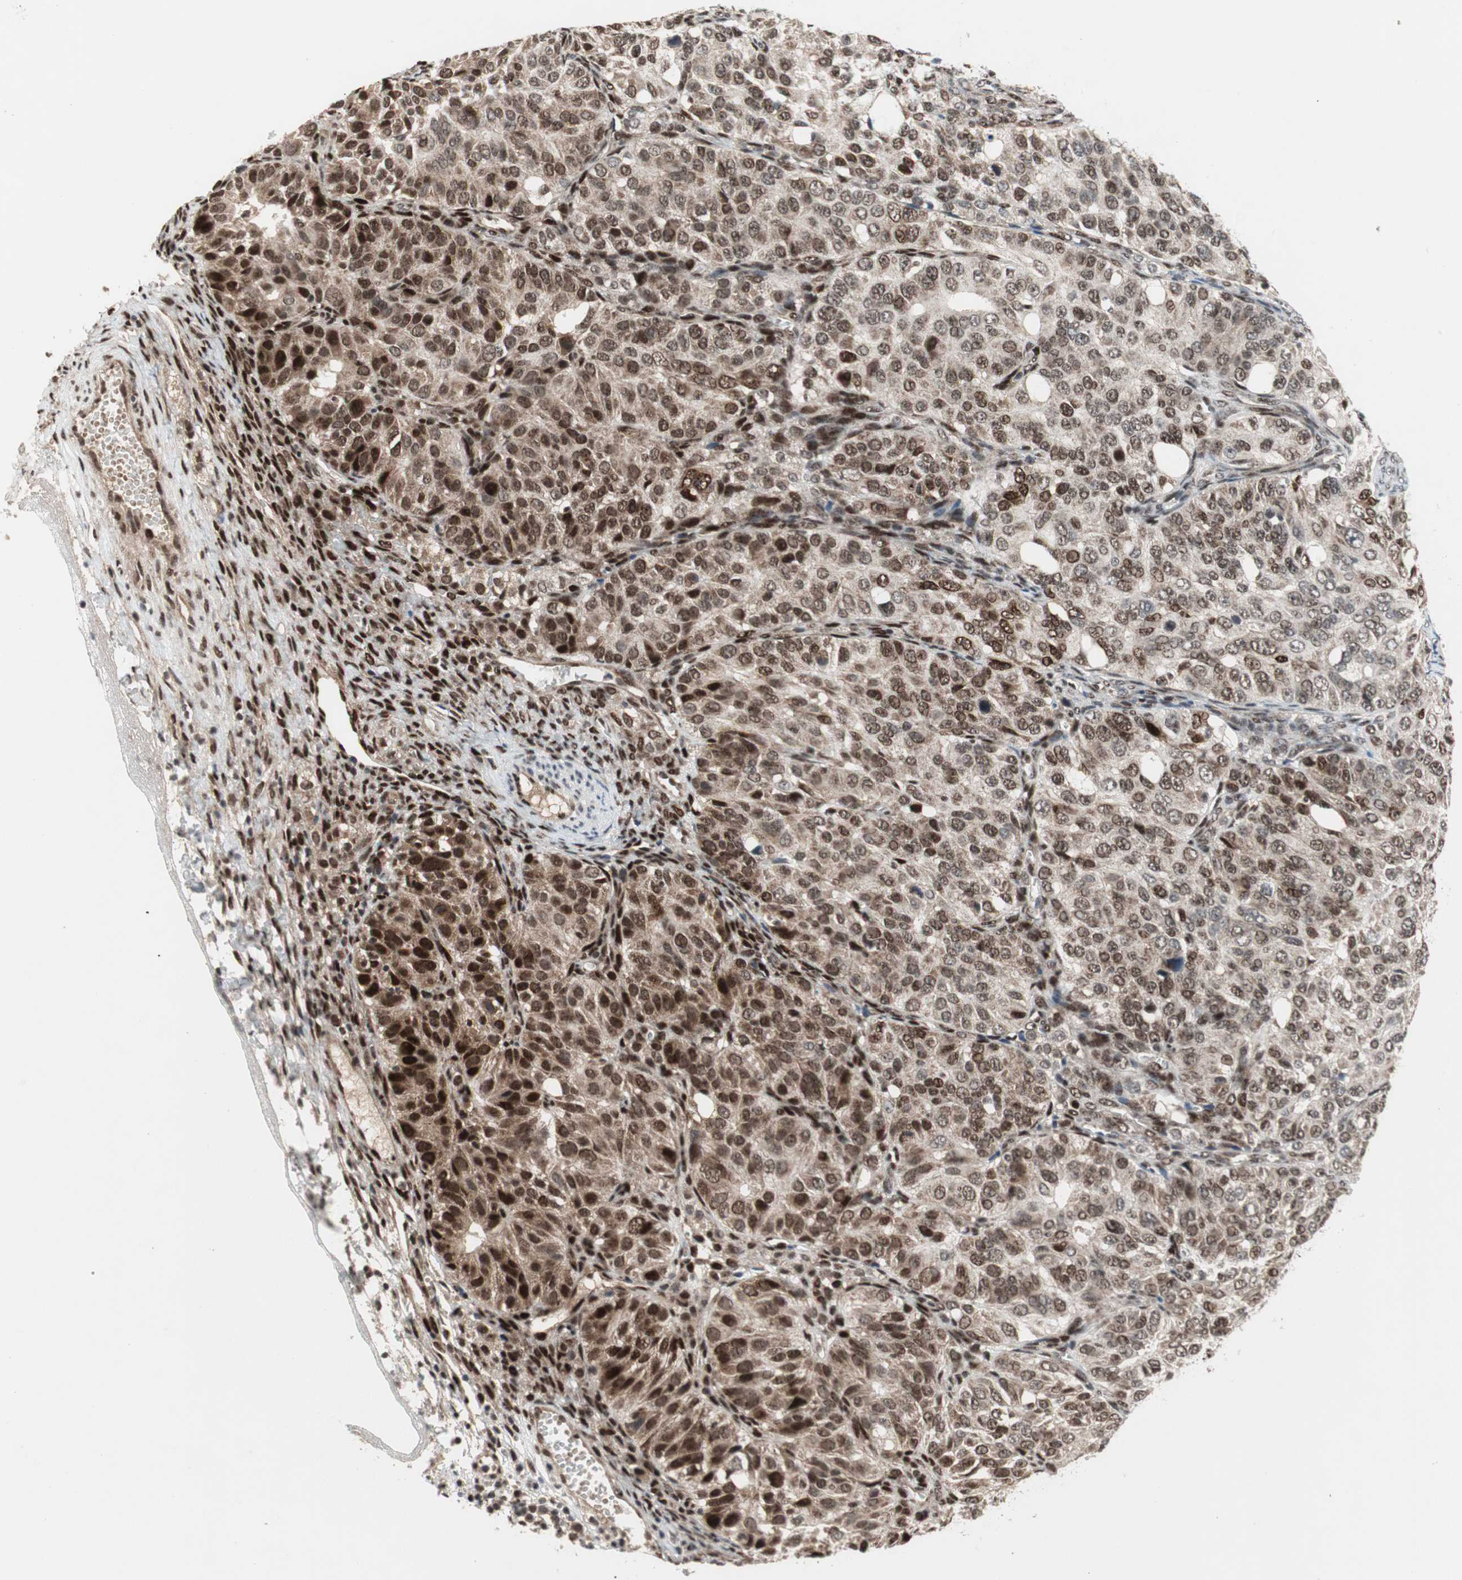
{"staining": {"intensity": "moderate", "quantity": ">75%", "location": "nuclear"}, "tissue": "ovarian cancer", "cell_type": "Tumor cells", "image_type": "cancer", "snomed": [{"axis": "morphology", "description": "Carcinoma, endometroid"}, {"axis": "topography", "description": "Ovary"}], "caption": "Immunohistochemistry image of ovarian endometroid carcinoma stained for a protein (brown), which demonstrates medium levels of moderate nuclear staining in about >75% of tumor cells.", "gene": "TCF12", "patient": {"sex": "female", "age": 51}}